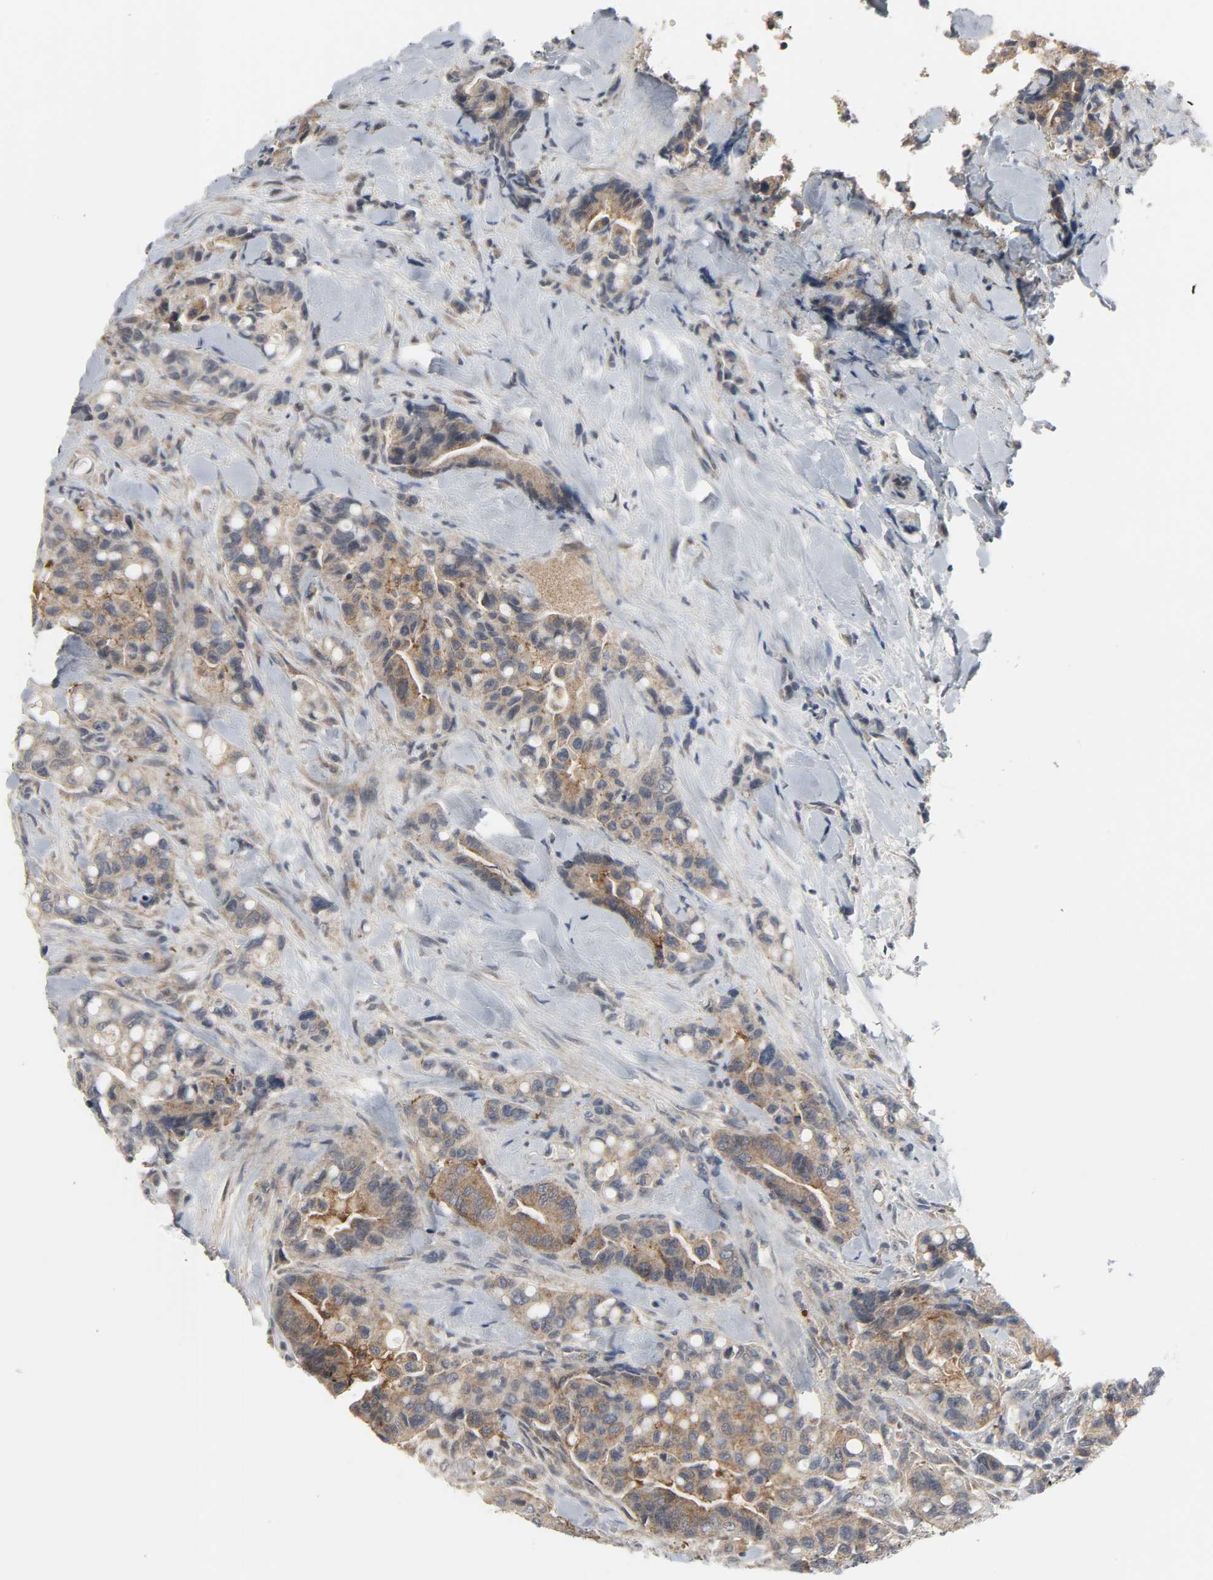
{"staining": {"intensity": "moderate", "quantity": ">75%", "location": "cytoplasmic/membranous"}, "tissue": "colorectal cancer", "cell_type": "Tumor cells", "image_type": "cancer", "snomed": [{"axis": "morphology", "description": "Normal tissue, NOS"}, {"axis": "morphology", "description": "Adenocarcinoma, NOS"}, {"axis": "topography", "description": "Colon"}], "caption": "Colorectal adenocarcinoma stained with a brown dye exhibits moderate cytoplasmic/membranous positive expression in approximately >75% of tumor cells.", "gene": "CLIP1", "patient": {"sex": "male", "age": 82}}